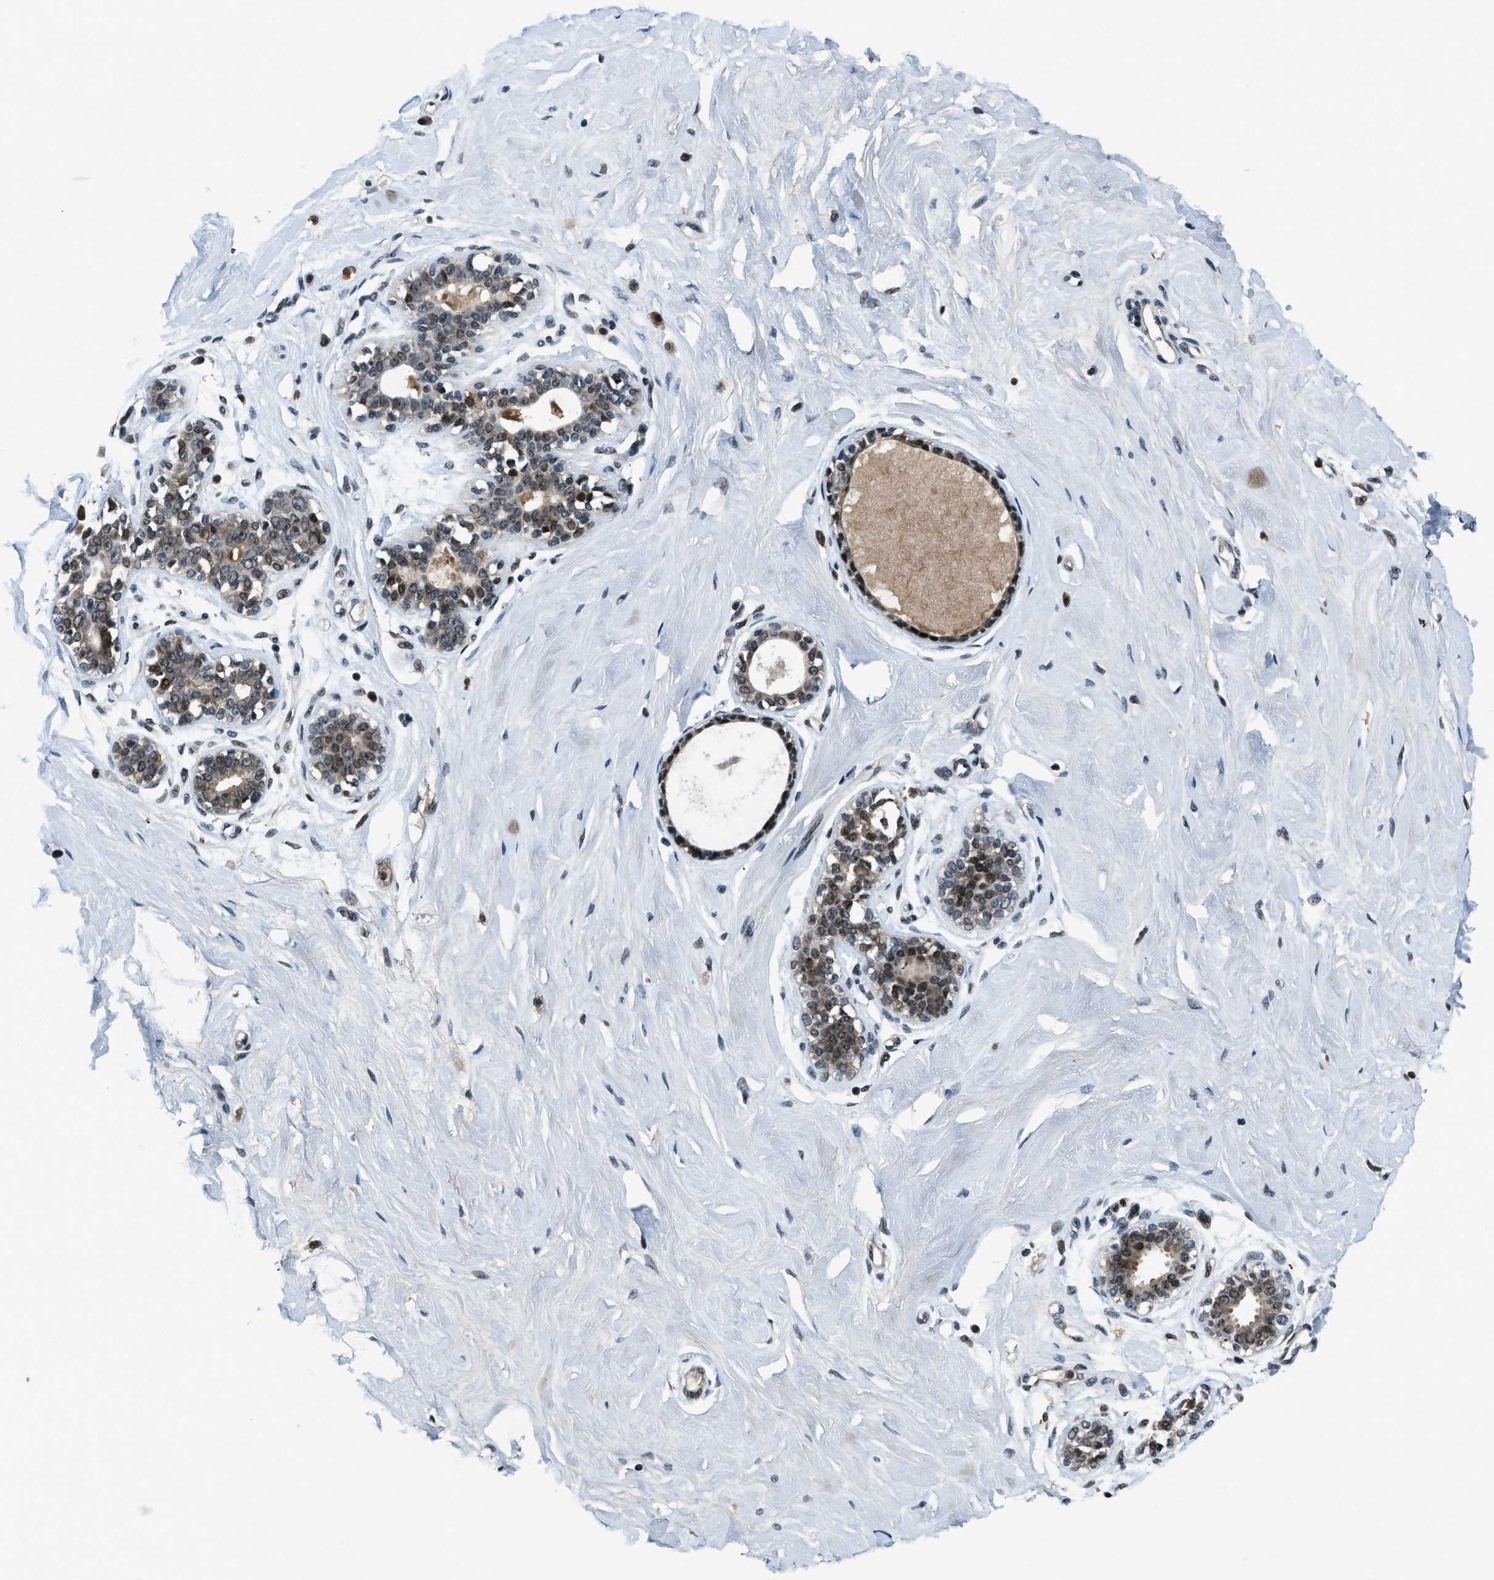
{"staining": {"intensity": "negative", "quantity": "none", "location": "none"}, "tissue": "breast", "cell_type": "Adipocytes", "image_type": "normal", "snomed": [{"axis": "morphology", "description": "Normal tissue, NOS"}, {"axis": "topography", "description": "Breast"}], "caption": "This is a micrograph of immunohistochemistry staining of benign breast, which shows no positivity in adipocytes. (DAB immunohistochemistry, high magnification).", "gene": "ACTL9", "patient": {"sex": "female", "age": 23}}